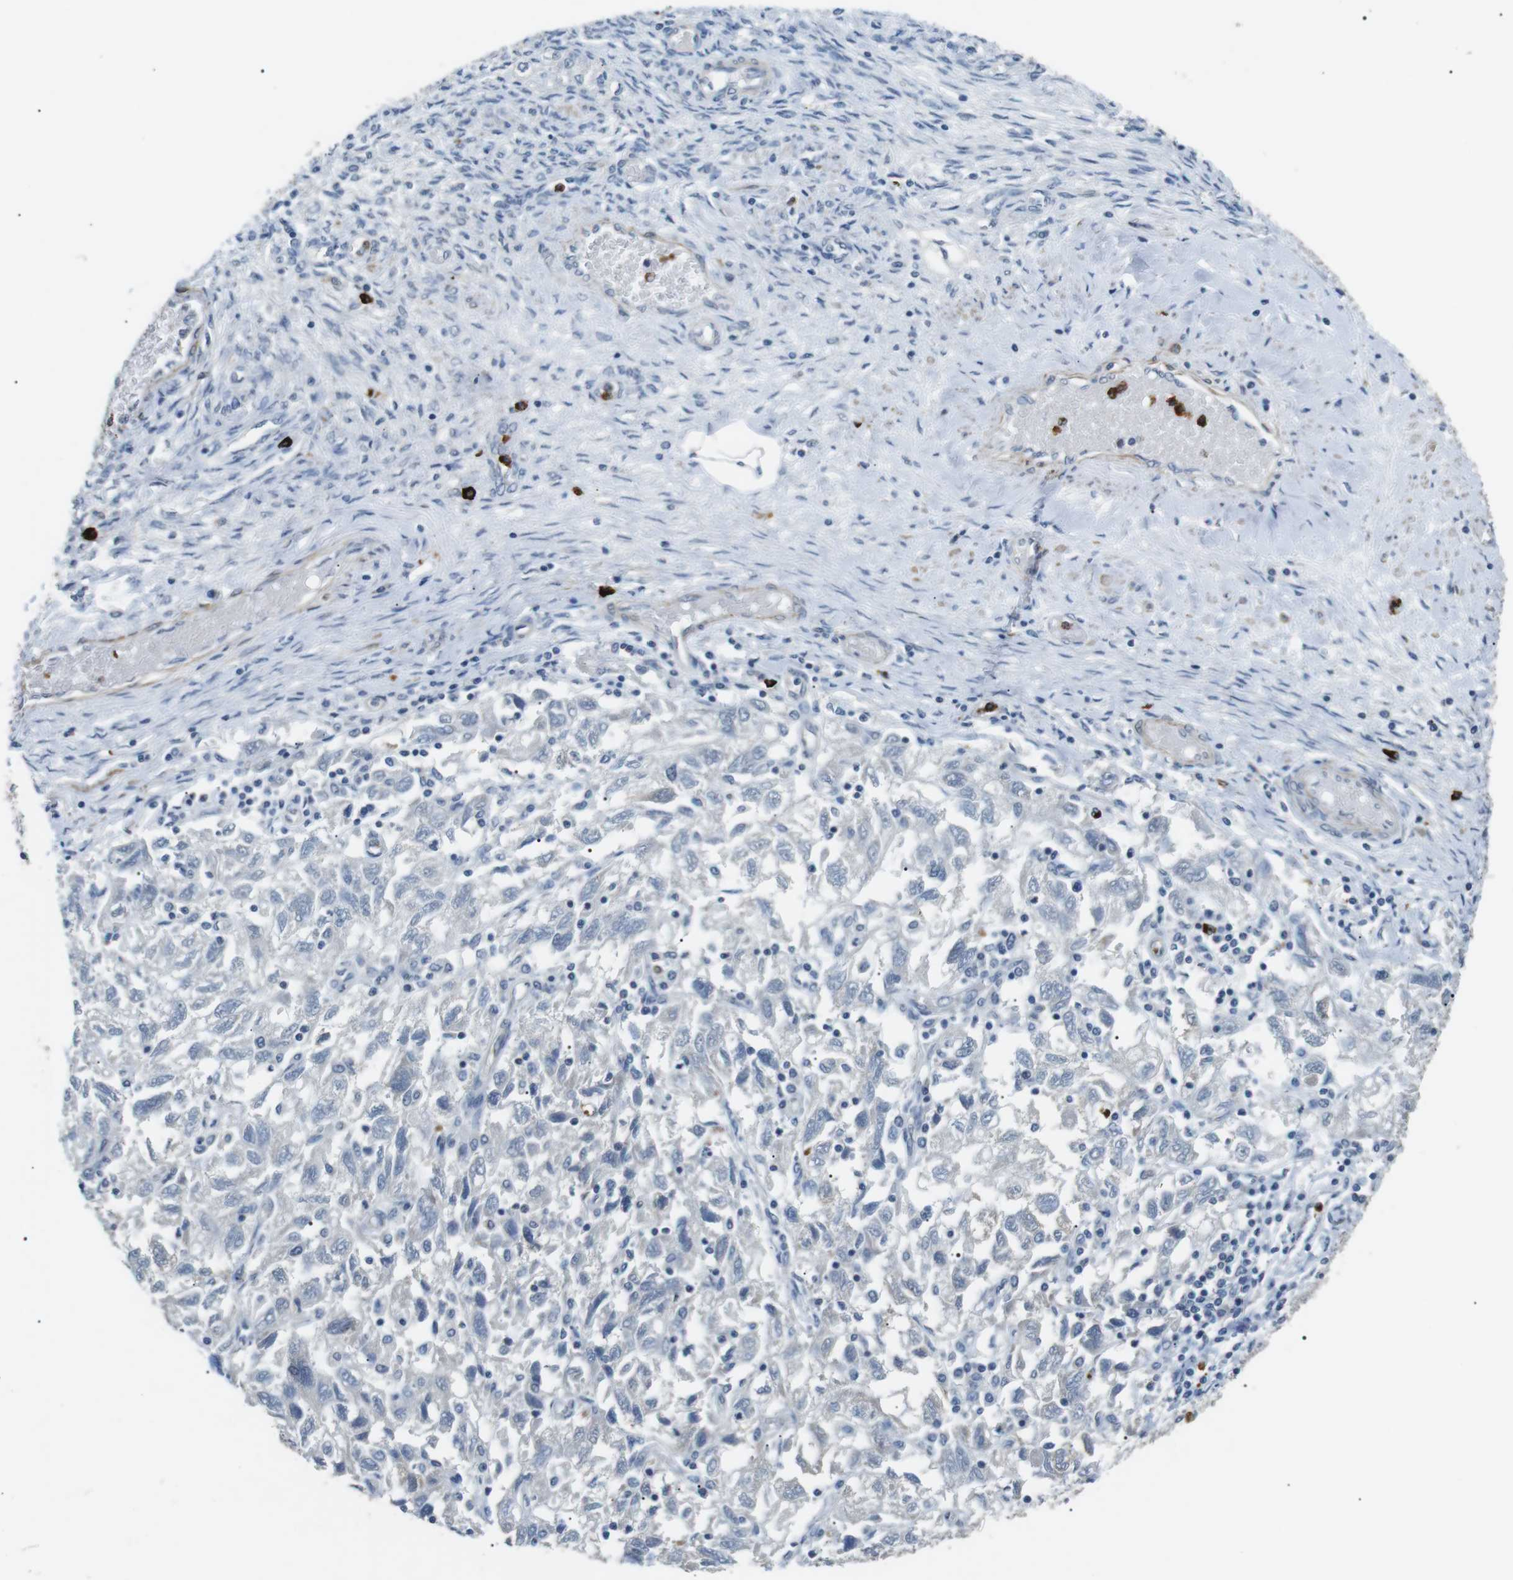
{"staining": {"intensity": "negative", "quantity": "none", "location": "none"}, "tissue": "ovarian cancer", "cell_type": "Tumor cells", "image_type": "cancer", "snomed": [{"axis": "morphology", "description": "Carcinoma, NOS"}, {"axis": "morphology", "description": "Cystadenocarcinoma, serous, NOS"}, {"axis": "topography", "description": "Ovary"}], "caption": "Immunohistochemical staining of human ovarian cancer exhibits no significant staining in tumor cells. Brightfield microscopy of IHC stained with DAB (brown) and hematoxylin (blue), captured at high magnification.", "gene": "GZMM", "patient": {"sex": "female", "age": 69}}